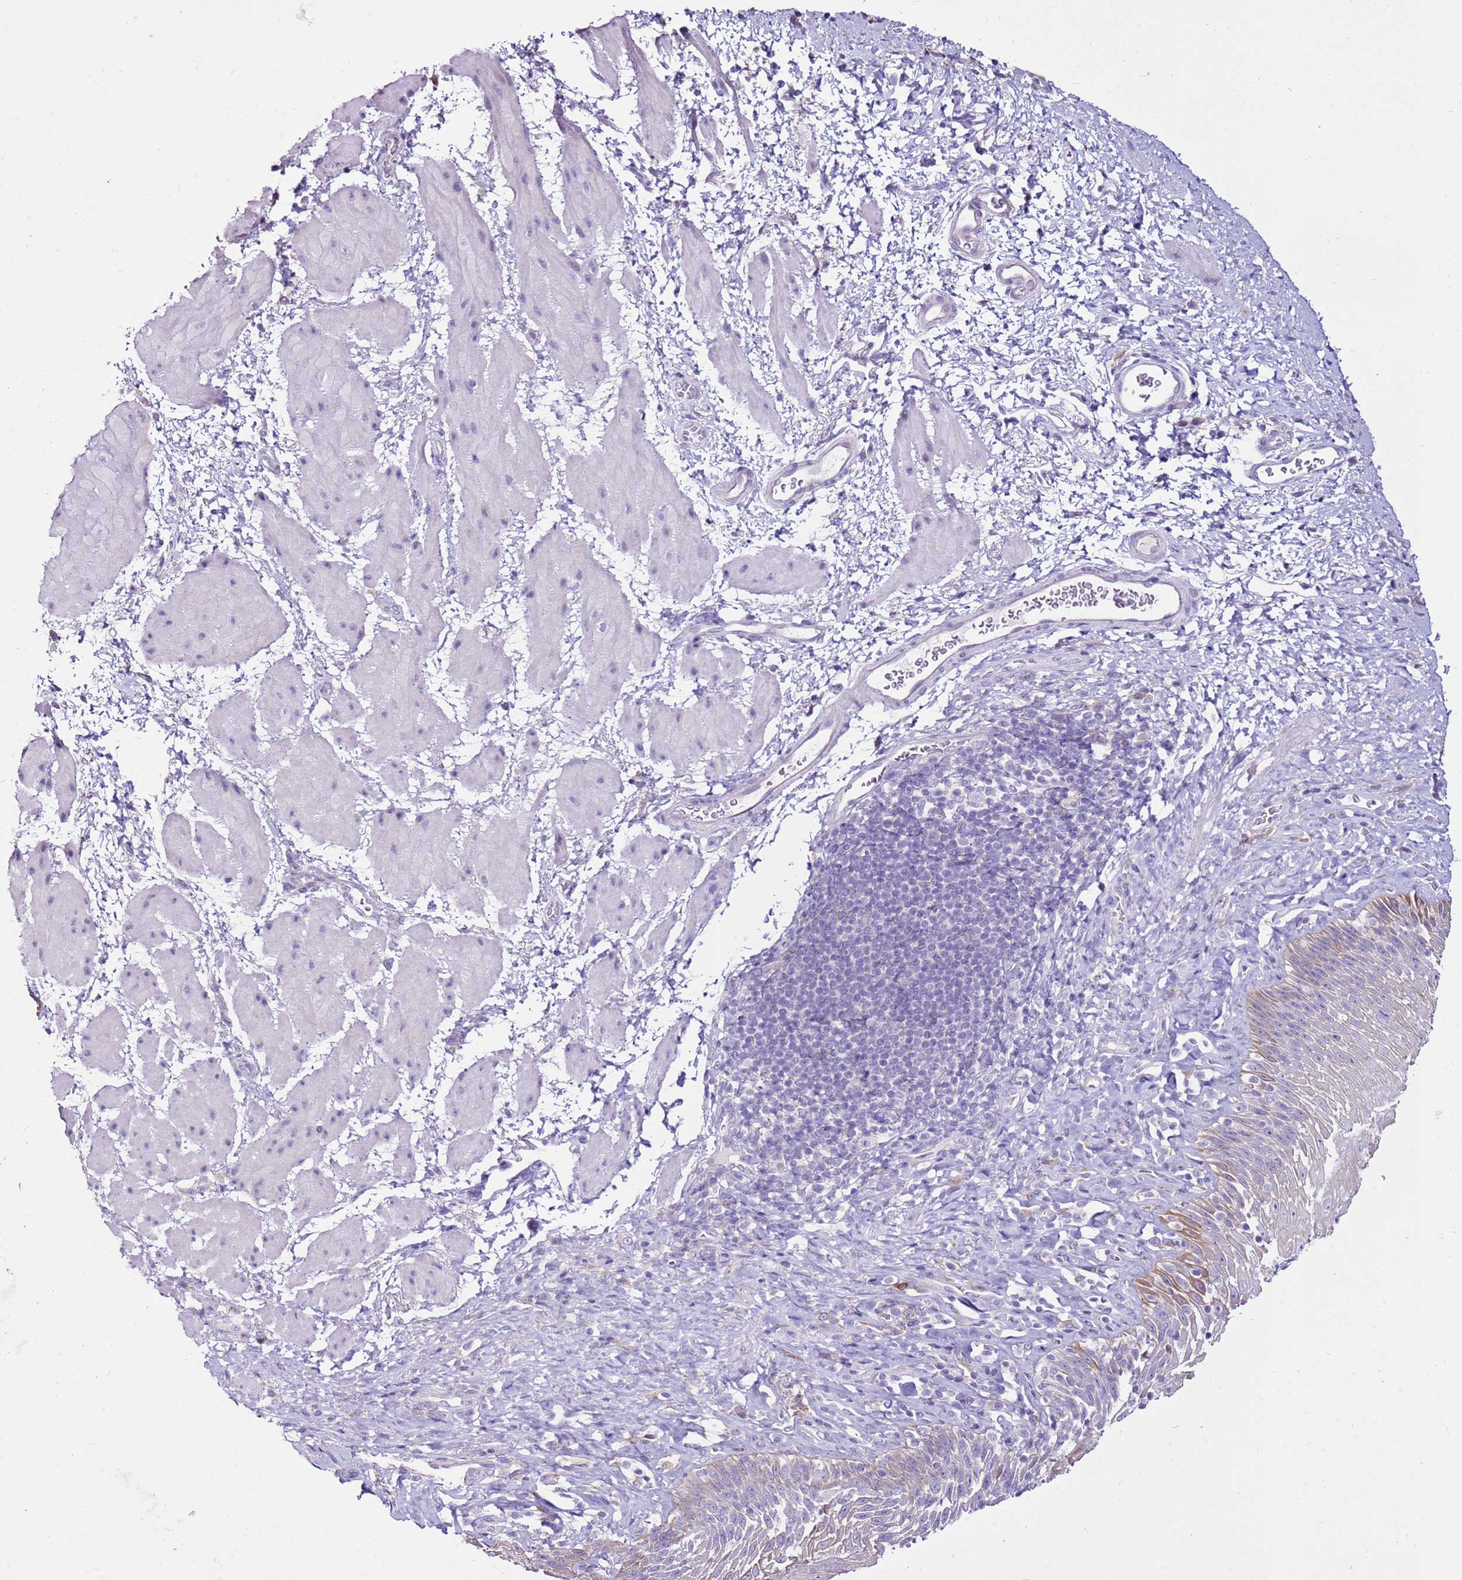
{"staining": {"intensity": "moderate", "quantity": "<25%", "location": "cytoplasmic/membranous"}, "tissue": "esophagus", "cell_type": "Squamous epithelial cells", "image_type": "normal", "snomed": [{"axis": "morphology", "description": "Normal tissue, NOS"}, {"axis": "topography", "description": "Esophagus"}], "caption": "A brown stain shows moderate cytoplasmic/membranous positivity of a protein in squamous epithelial cells of benign esophagus.", "gene": "SLC38A5", "patient": {"sex": "female", "age": 61}}